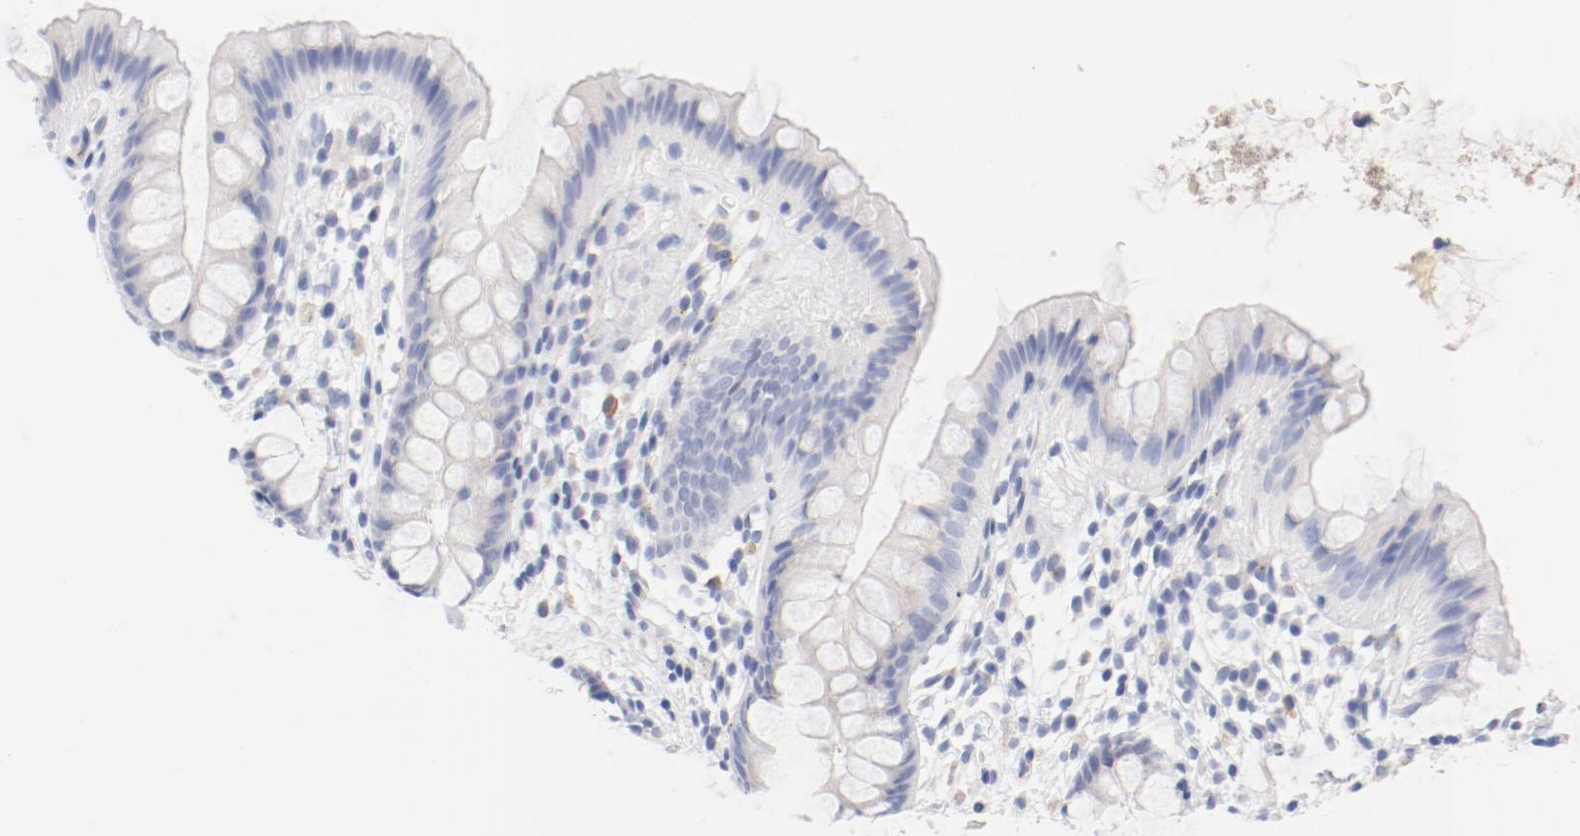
{"staining": {"intensity": "negative", "quantity": "none", "location": "none"}, "tissue": "colon", "cell_type": "Endothelial cells", "image_type": "normal", "snomed": [{"axis": "morphology", "description": "Normal tissue, NOS"}, {"axis": "topography", "description": "Smooth muscle"}, {"axis": "topography", "description": "Colon"}], "caption": "Human colon stained for a protein using IHC exhibits no positivity in endothelial cells.", "gene": "HOMER1", "patient": {"sex": "male", "age": 67}}